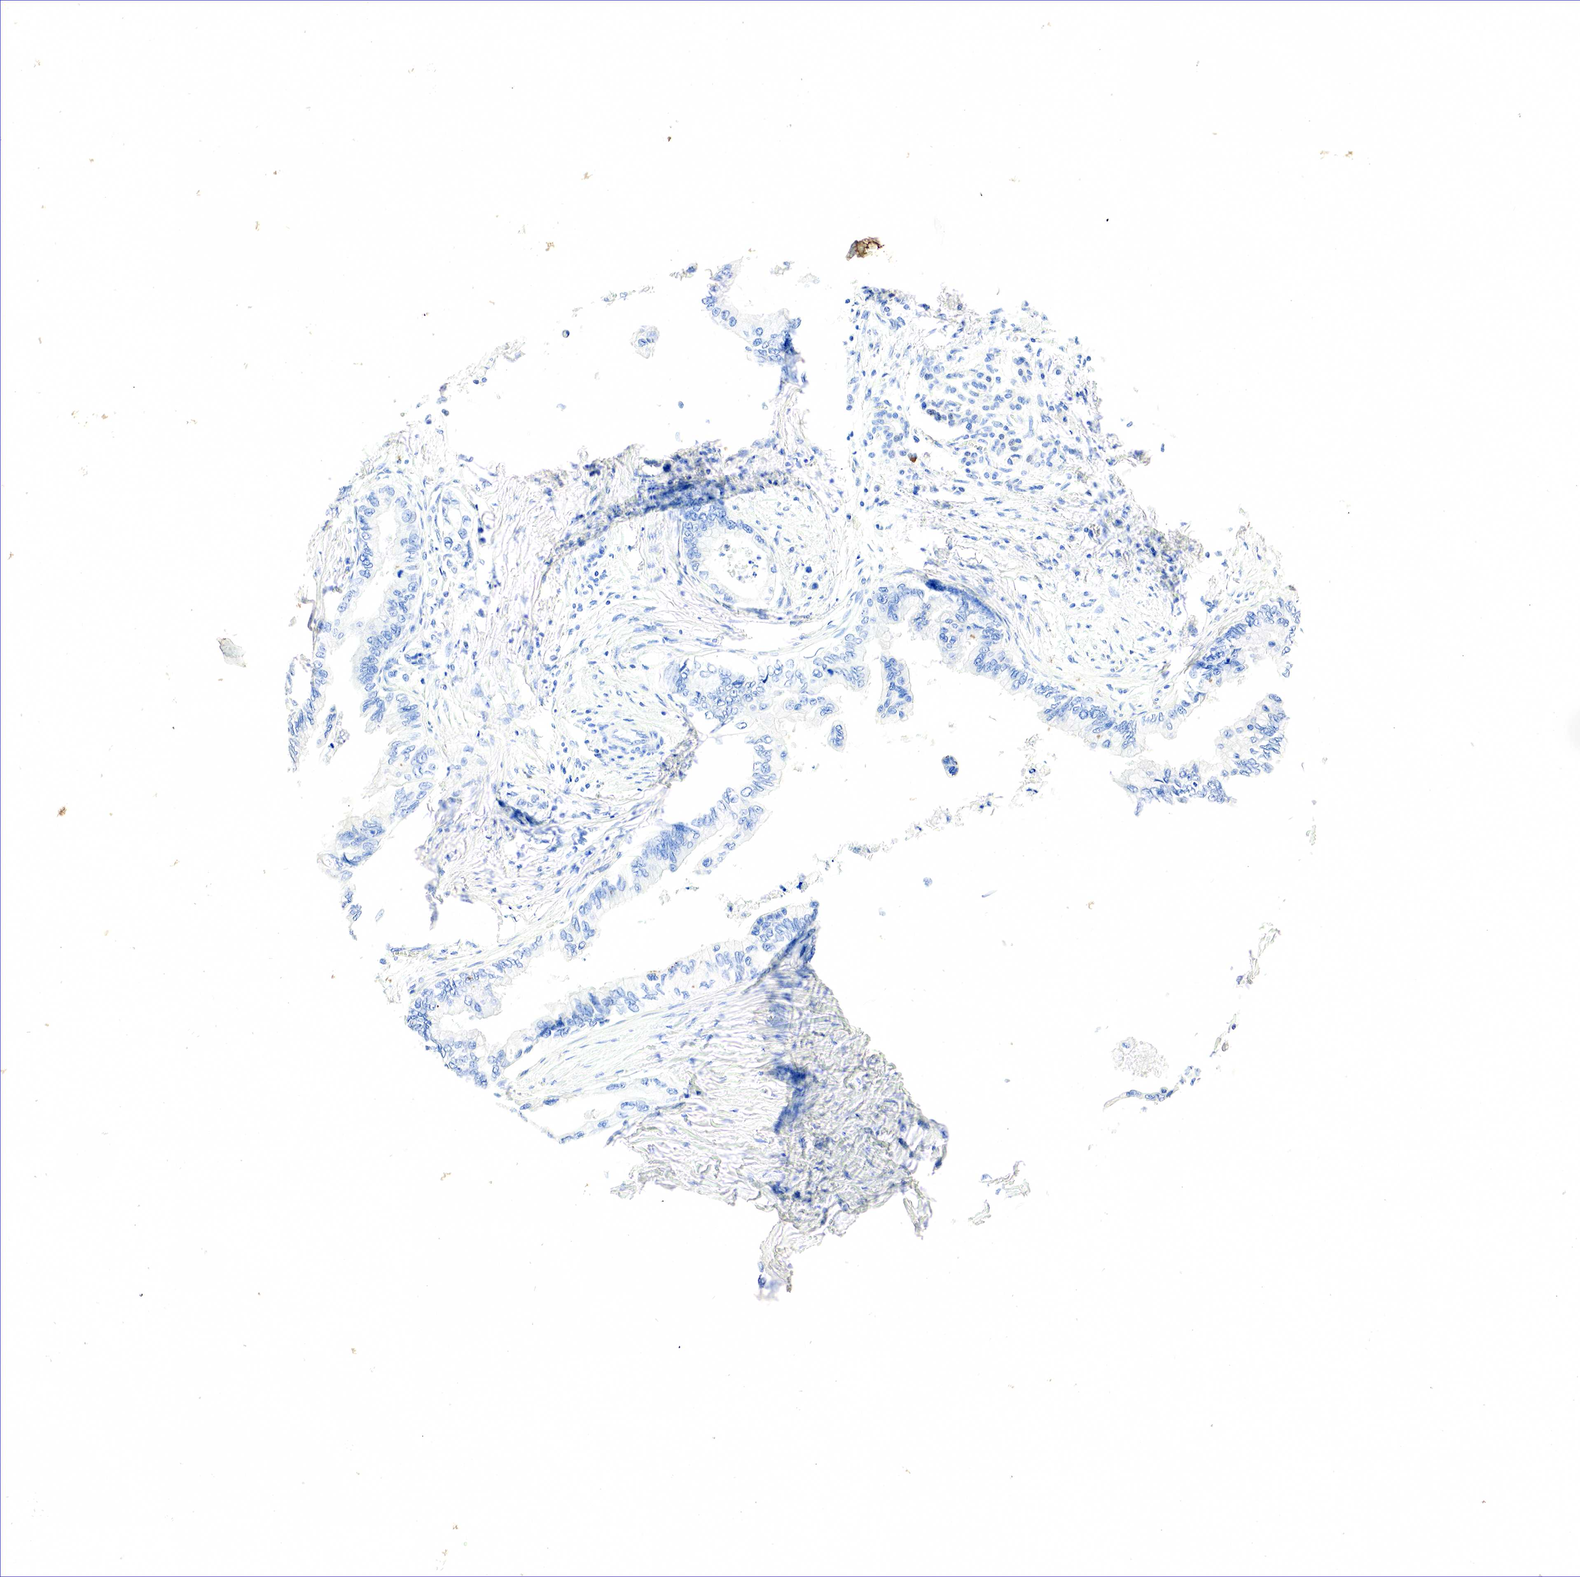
{"staining": {"intensity": "negative", "quantity": "none", "location": "none"}, "tissue": "pancreatic cancer", "cell_type": "Tumor cells", "image_type": "cancer", "snomed": [{"axis": "morphology", "description": "Adenocarcinoma, NOS"}, {"axis": "topography", "description": "Pancreas"}], "caption": "Adenocarcinoma (pancreatic) stained for a protein using IHC demonstrates no positivity tumor cells.", "gene": "SST", "patient": {"sex": "female", "age": 66}}